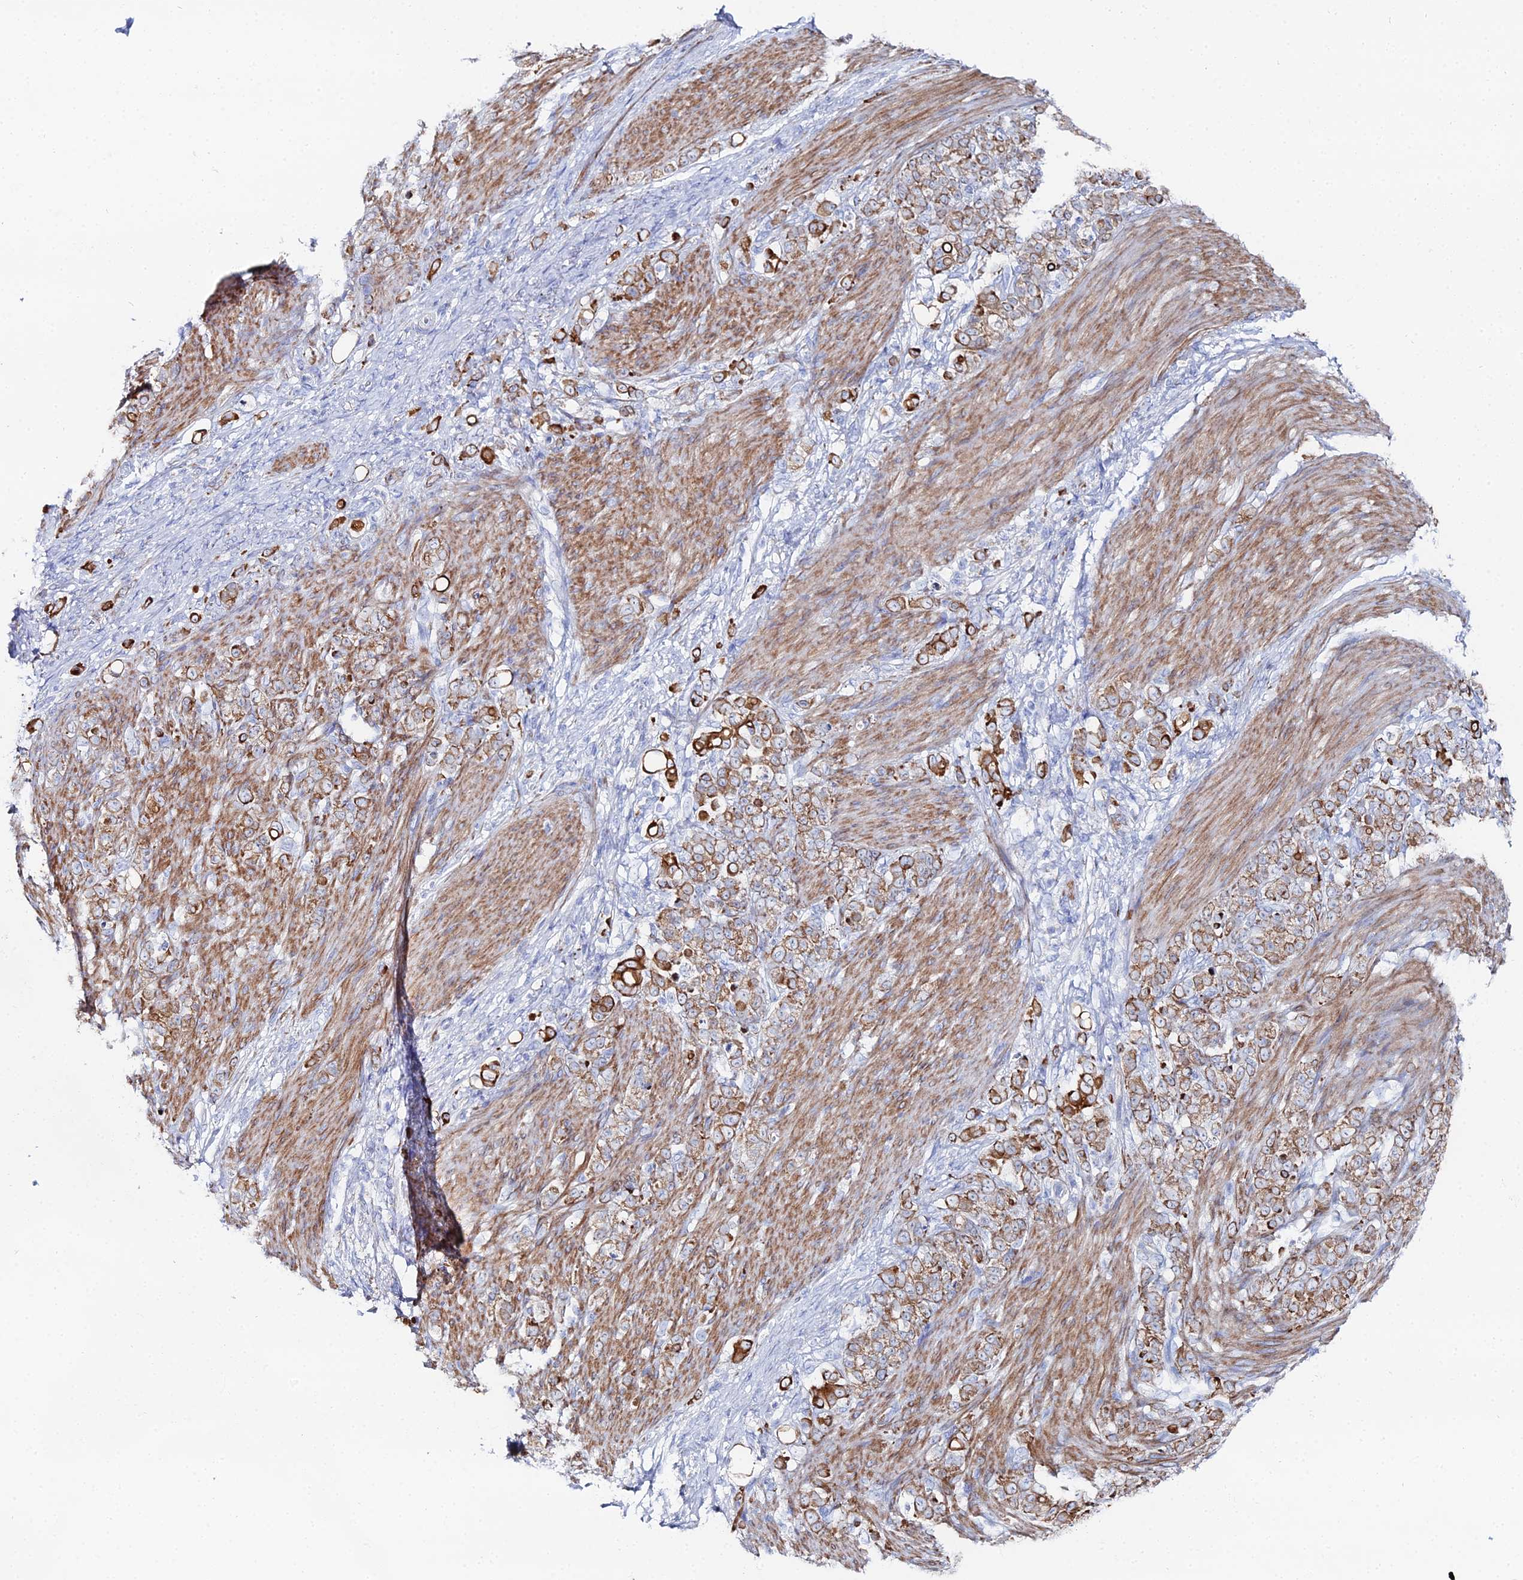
{"staining": {"intensity": "strong", "quantity": "<25%", "location": "cytoplasmic/membranous"}, "tissue": "stomach cancer", "cell_type": "Tumor cells", "image_type": "cancer", "snomed": [{"axis": "morphology", "description": "Adenocarcinoma, NOS"}, {"axis": "topography", "description": "Stomach"}], "caption": "Immunohistochemistry micrograph of neoplastic tissue: human adenocarcinoma (stomach) stained using IHC displays medium levels of strong protein expression localized specifically in the cytoplasmic/membranous of tumor cells, appearing as a cytoplasmic/membranous brown color.", "gene": "DHX34", "patient": {"sex": "female", "age": 79}}